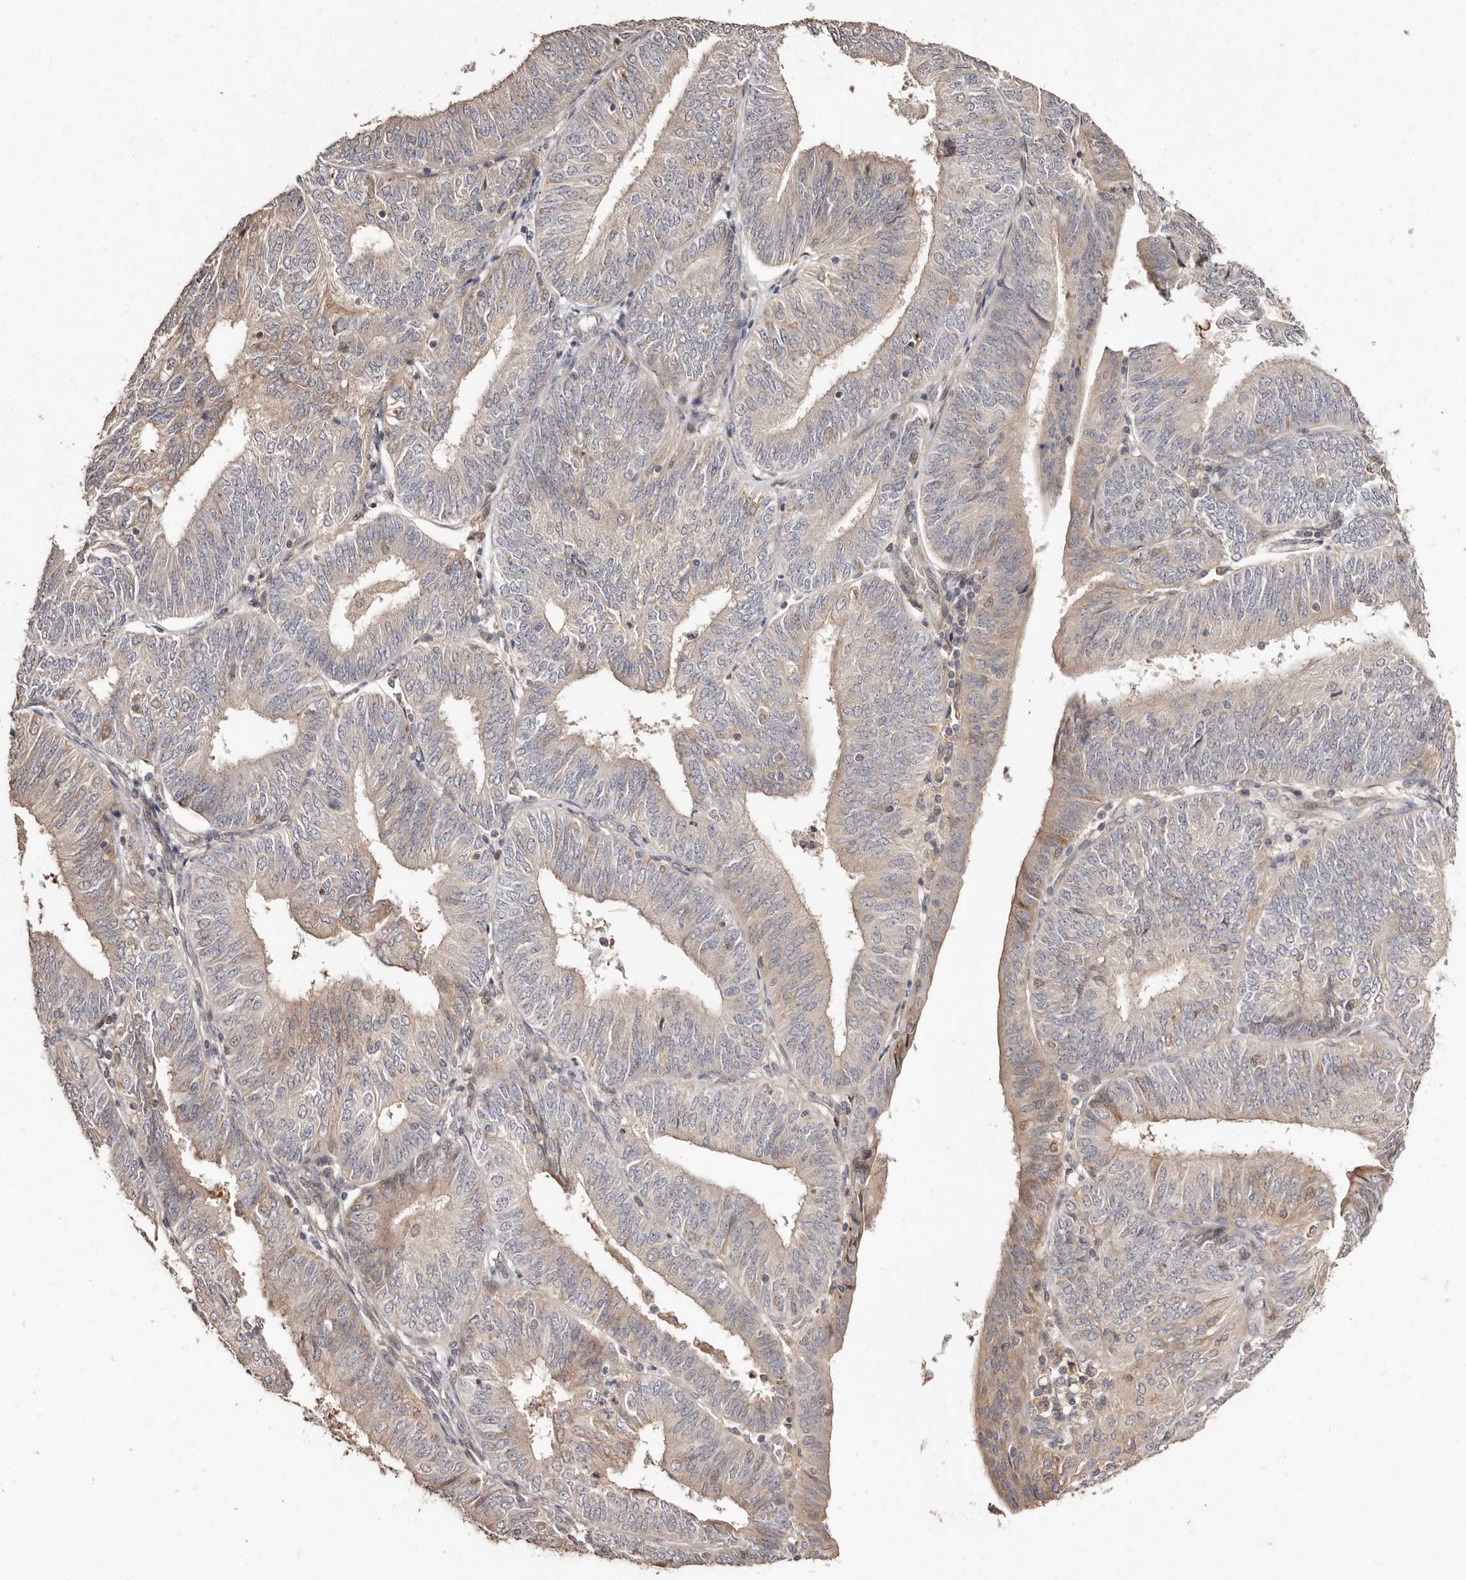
{"staining": {"intensity": "moderate", "quantity": "<25%", "location": "cytoplasmic/membranous"}, "tissue": "endometrial cancer", "cell_type": "Tumor cells", "image_type": "cancer", "snomed": [{"axis": "morphology", "description": "Adenocarcinoma, NOS"}, {"axis": "topography", "description": "Endometrium"}], "caption": "Endometrial cancer (adenocarcinoma) tissue shows moderate cytoplasmic/membranous positivity in approximately <25% of tumor cells", "gene": "APOL6", "patient": {"sex": "female", "age": 58}}